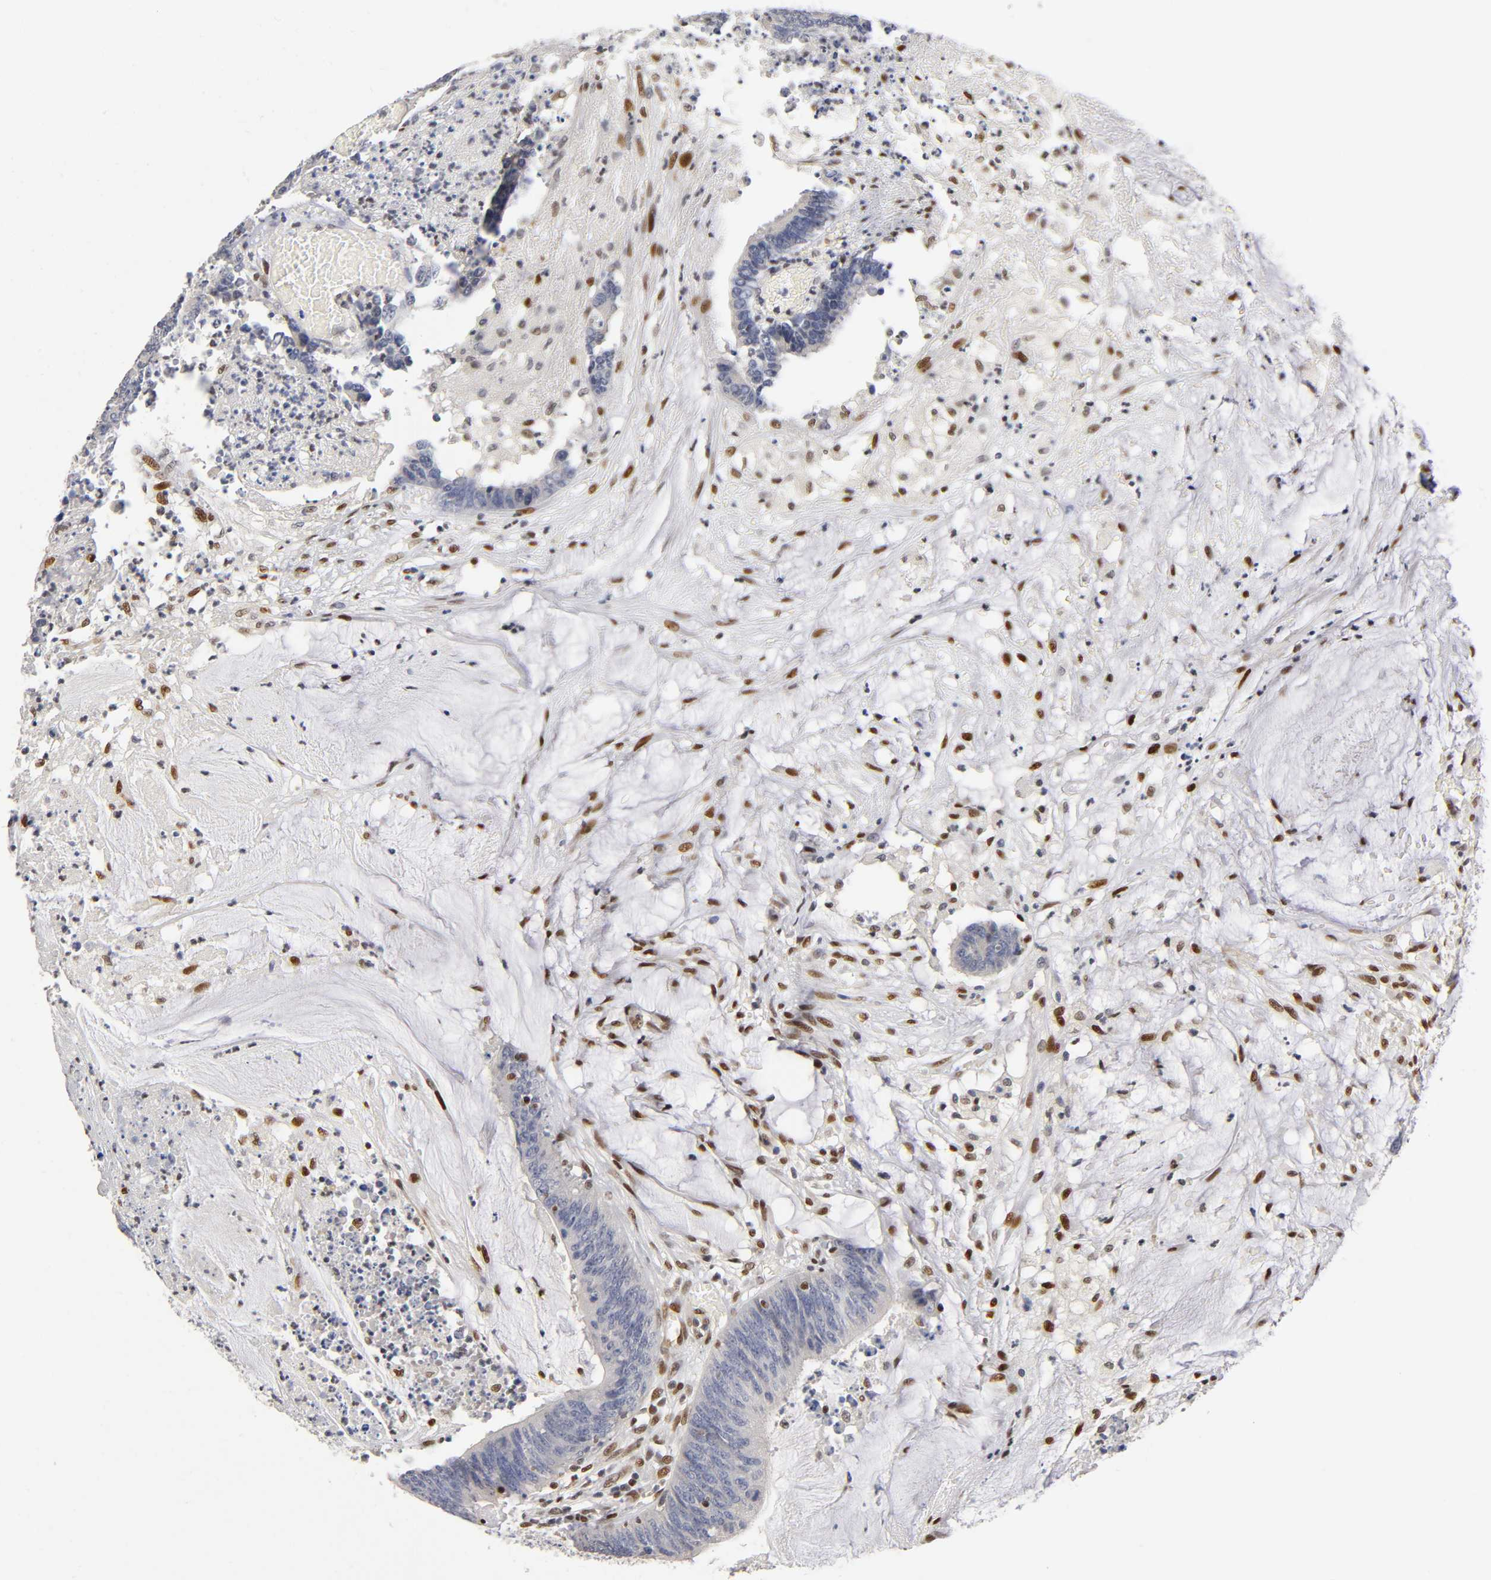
{"staining": {"intensity": "negative", "quantity": "none", "location": "none"}, "tissue": "colorectal cancer", "cell_type": "Tumor cells", "image_type": "cancer", "snomed": [{"axis": "morphology", "description": "Adenocarcinoma, NOS"}, {"axis": "topography", "description": "Rectum"}], "caption": "Tumor cells show no significant protein expression in colorectal cancer.", "gene": "NR3C1", "patient": {"sex": "female", "age": 66}}